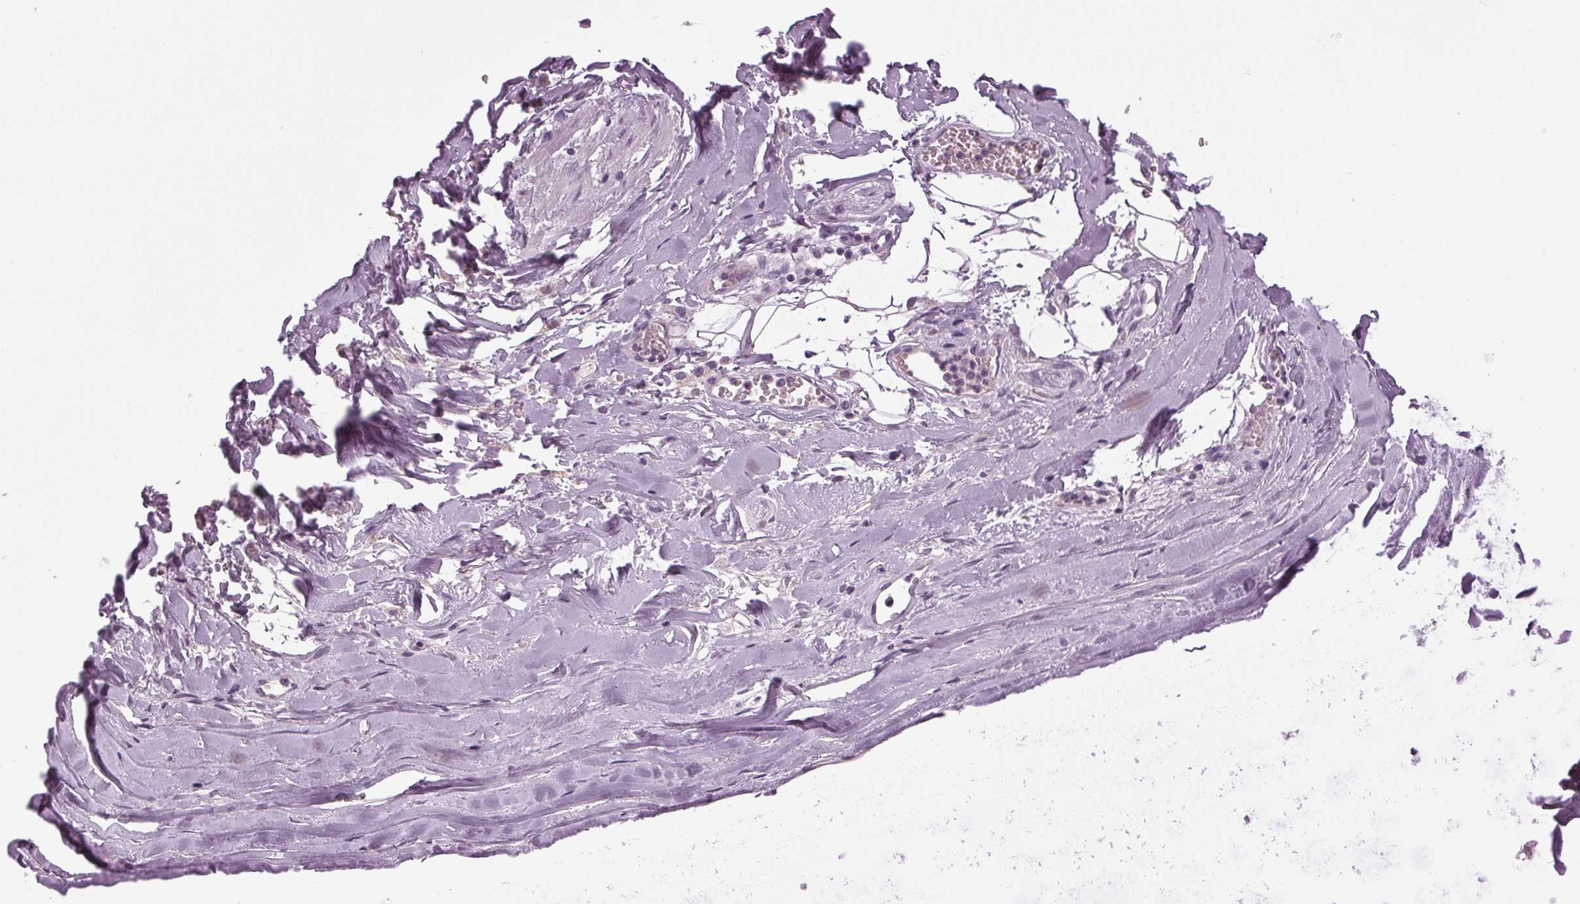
{"staining": {"intensity": "negative", "quantity": "none", "location": "none"}, "tissue": "soft tissue", "cell_type": "Fibroblasts", "image_type": "normal", "snomed": [{"axis": "morphology", "description": "Normal tissue, NOS"}, {"axis": "topography", "description": "Cartilage tissue"}, {"axis": "topography", "description": "Nasopharynx"}, {"axis": "topography", "description": "Thyroid gland"}], "caption": "Unremarkable soft tissue was stained to show a protein in brown. There is no significant staining in fibroblasts.", "gene": "DNAH12", "patient": {"sex": "male", "age": 63}}